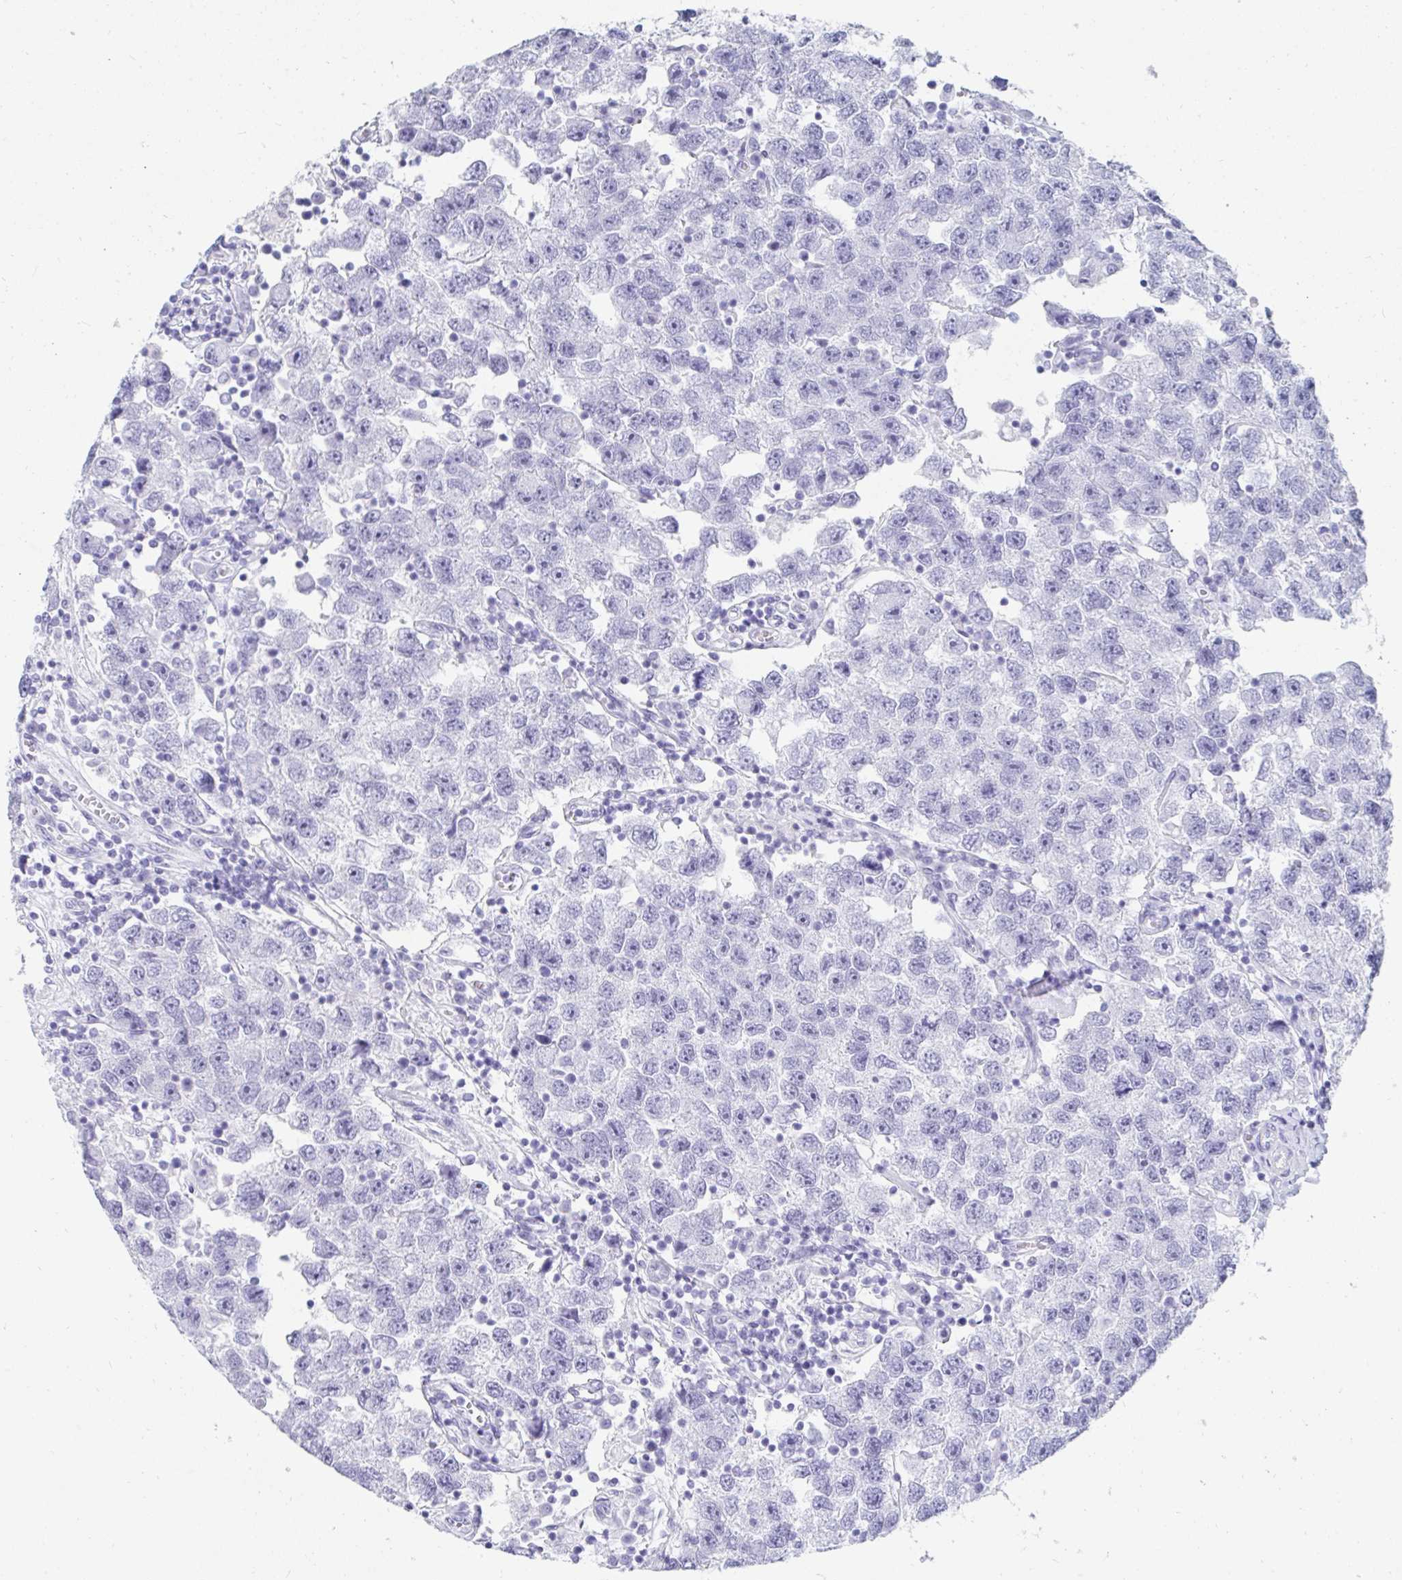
{"staining": {"intensity": "negative", "quantity": "none", "location": "none"}, "tissue": "testis cancer", "cell_type": "Tumor cells", "image_type": "cancer", "snomed": [{"axis": "morphology", "description": "Seminoma, NOS"}, {"axis": "topography", "description": "Testis"}], "caption": "DAB immunohistochemical staining of testis cancer exhibits no significant staining in tumor cells. (IHC, brightfield microscopy, high magnification).", "gene": "GKN2", "patient": {"sex": "male", "age": 26}}